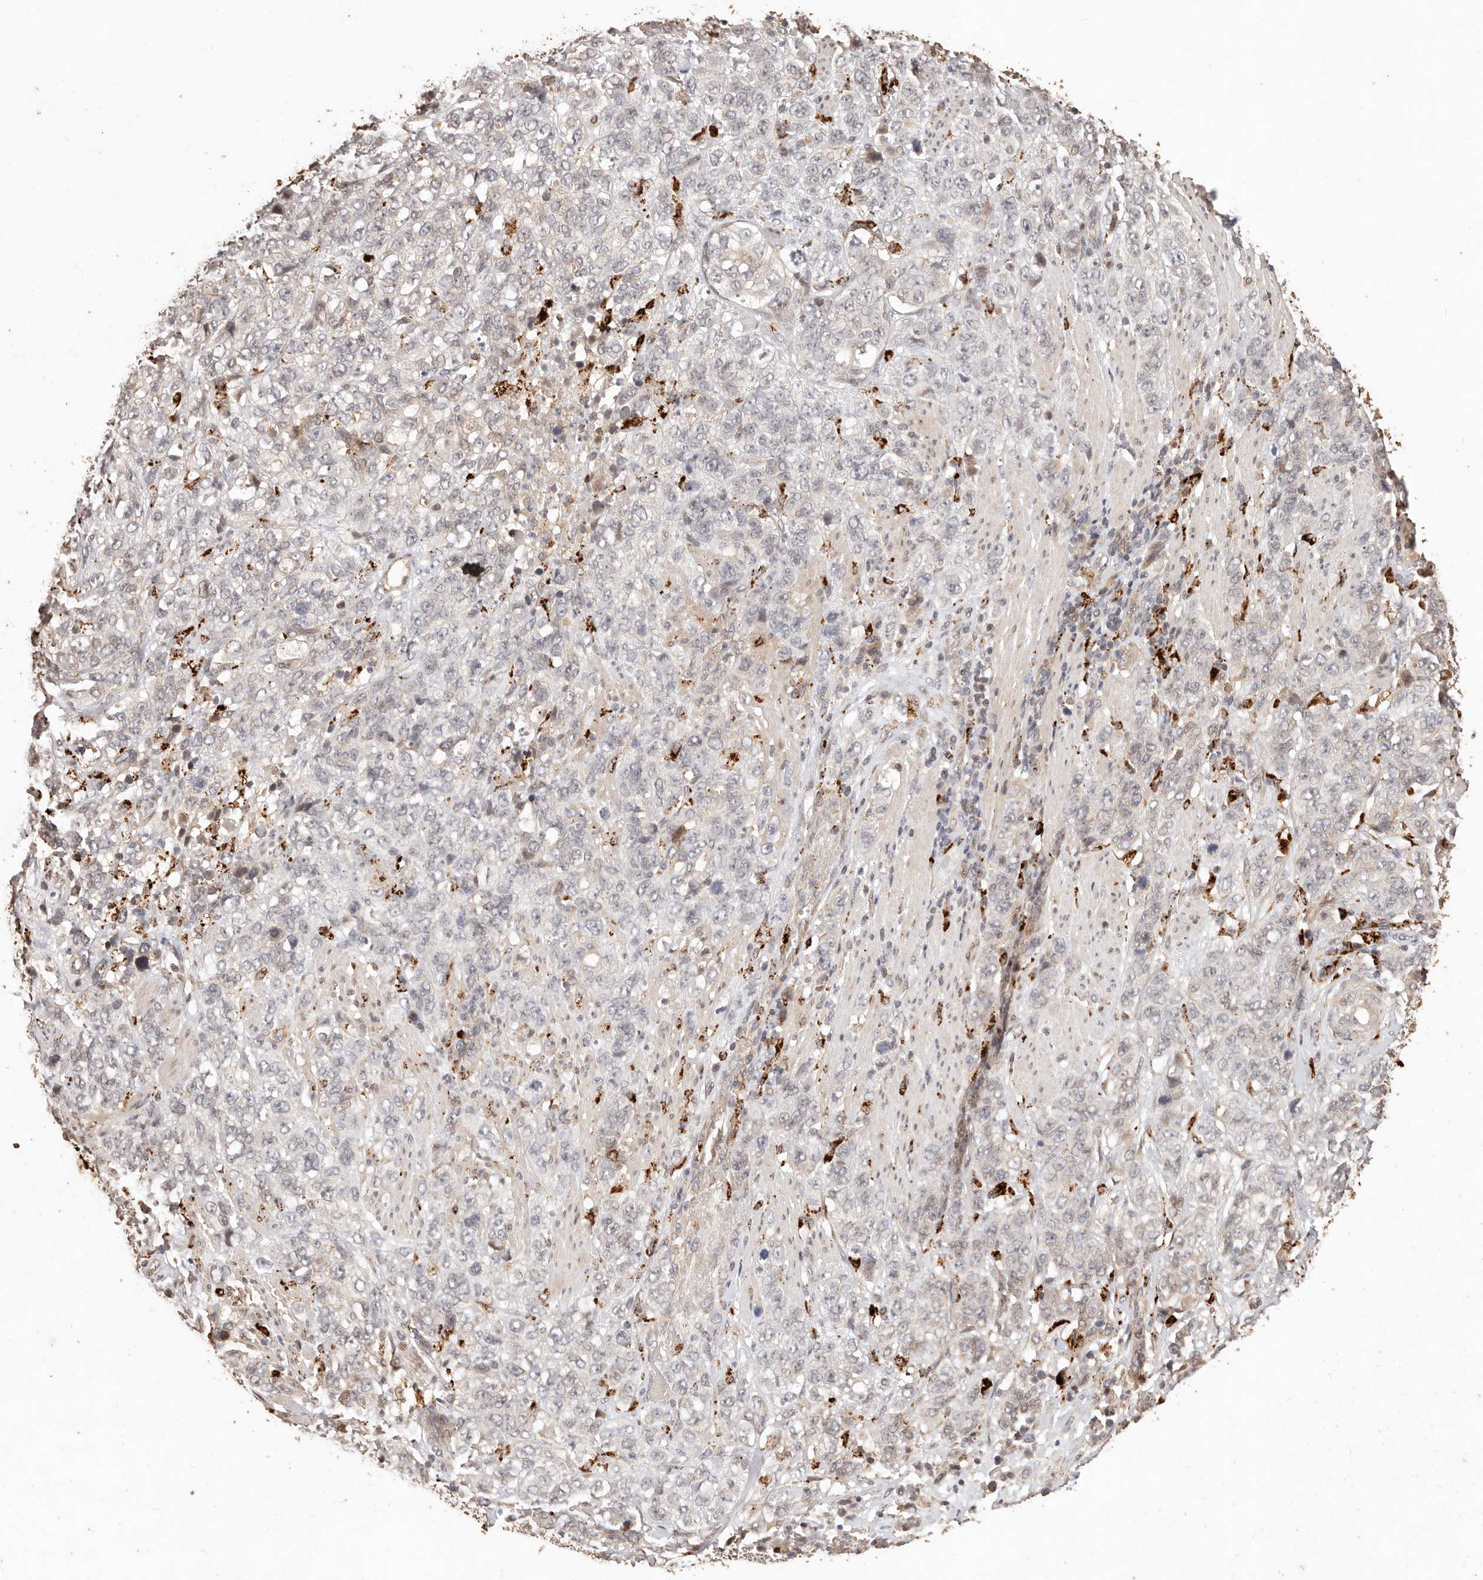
{"staining": {"intensity": "negative", "quantity": "none", "location": "none"}, "tissue": "stomach cancer", "cell_type": "Tumor cells", "image_type": "cancer", "snomed": [{"axis": "morphology", "description": "Adenocarcinoma, NOS"}, {"axis": "topography", "description": "Stomach"}], "caption": "This histopathology image is of stomach cancer stained with immunohistochemistry to label a protein in brown with the nuclei are counter-stained blue. There is no expression in tumor cells.", "gene": "KIF9", "patient": {"sex": "male", "age": 48}}